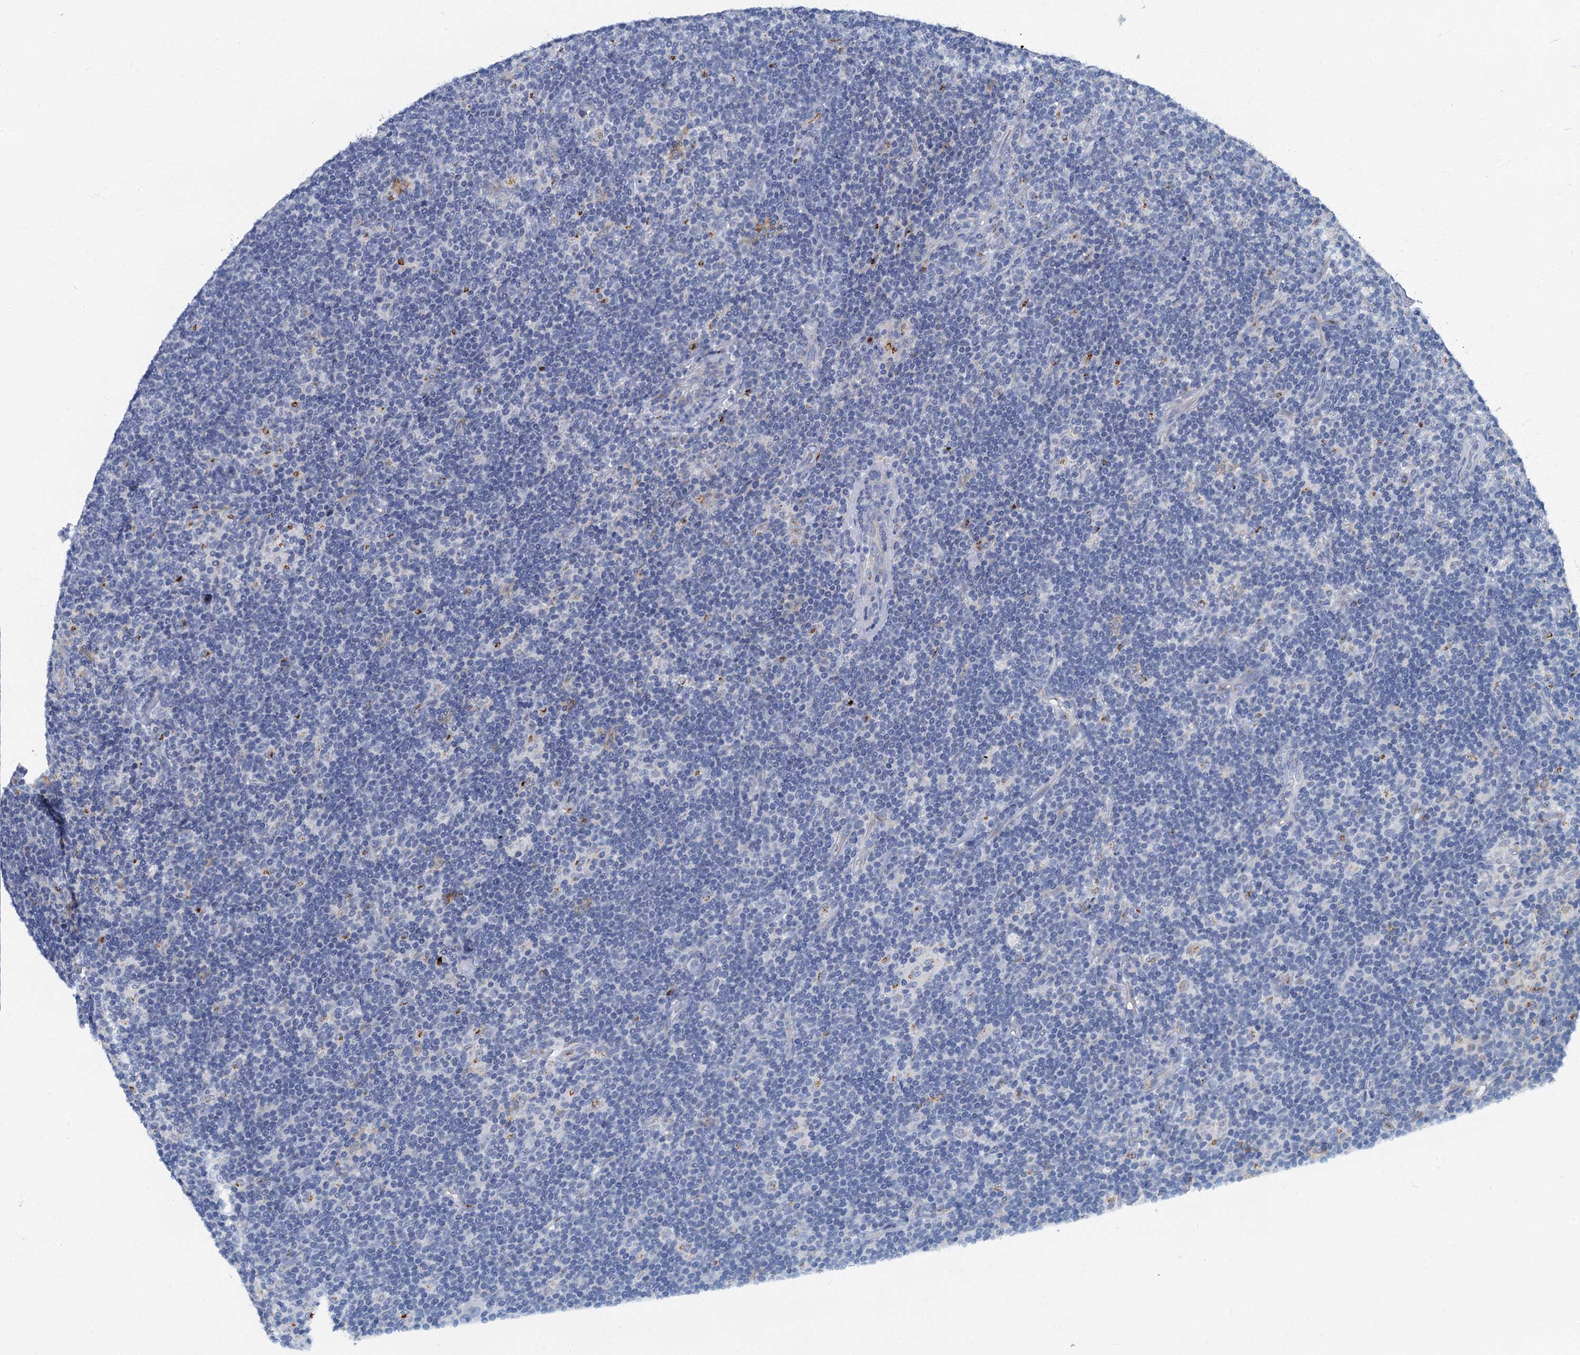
{"staining": {"intensity": "negative", "quantity": "none", "location": "none"}, "tissue": "lymphoma", "cell_type": "Tumor cells", "image_type": "cancer", "snomed": [{"axis": "morphology", "description": "Hodgkin's disease, NOS"}, {"axis": "topography", "description": "Lymph node"}], "caption": "Immunohistochemical staining of human Hodgkin's disease exhibits no significant expression in tumor cells. (DAB immunohistochemistry (IHC) visualized using brightfield microscopy, high magnification).", "gene": "LYPD3", "patient": {"sex": "female", "age": 57}}